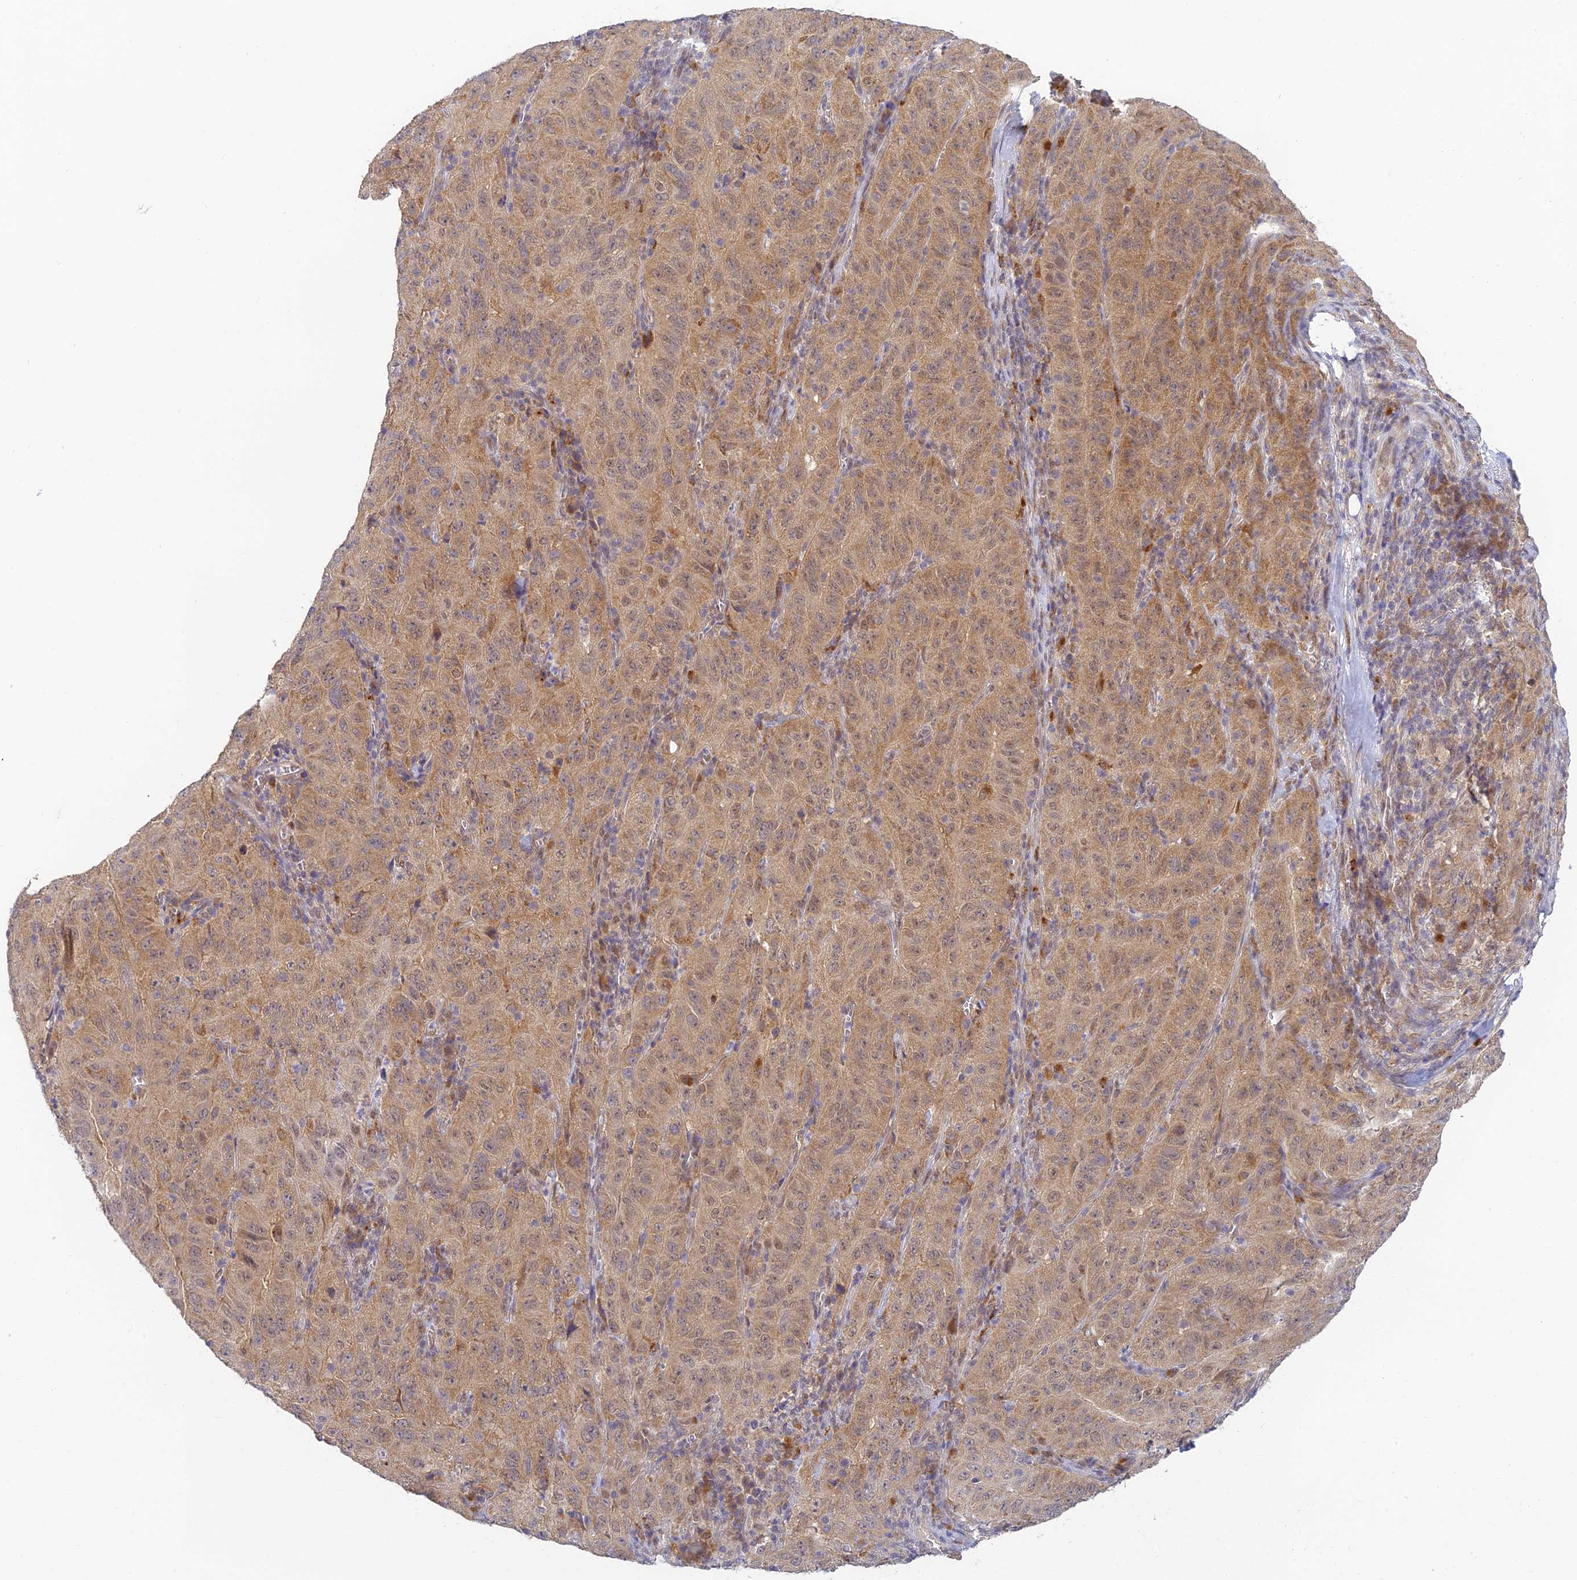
{"staining": {"intensity": "weak", "quantity": ">75%", "location": "cytoplasmic/membranous,nuclear"}, "tissue": "pancreatic cancer", "cell_type": "Tumor cells", "image_type": "cancer", "snomed": [{"axis": "morphology", "description": "Adenocarcinoma, NOS"}, {"axis": "topography", "description": "Pancreas"}], "caption": "An IHC photomicrograph of neoplastic tissue is shown. Protein staining in brown highlights weak cytoplasmic/membranous and nuclear positivity in adenocarcinoma (pancreatic) within tumor cells. The staining was performed using DAB (3,3'-diaminobenzidine), with brown indicating positive protein expression. Nuclei are stained blue with hematoxylin.", "gene": "SKIC8", "patient": {"sex": "male", "age": 63}}